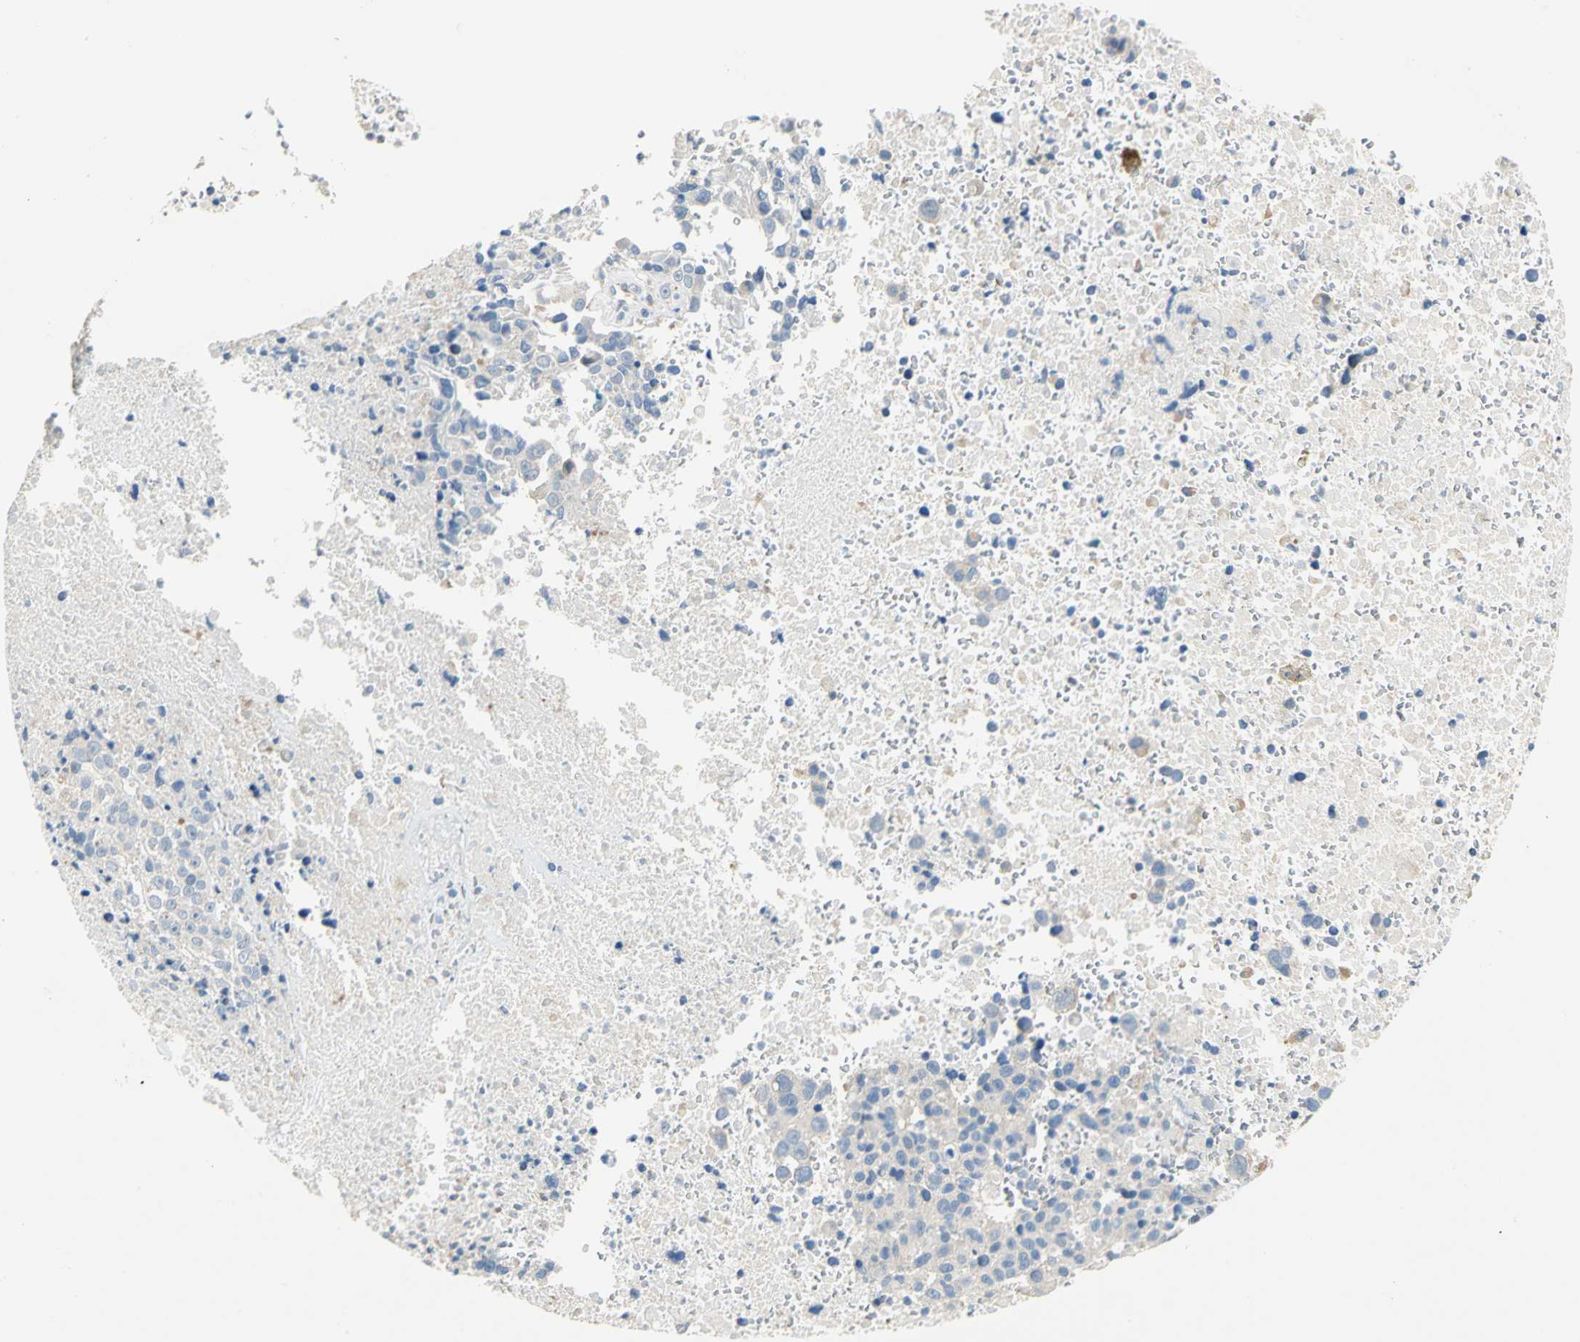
{"staining": {"intensity": "negative", "quantity": "none", "location": "none"}, "tissue": "melanoma", "cell_type": "Tumor cells", "image_type": "cancer", "snomed": [{"axis": "morphology", "description": "Malignant melanoma, Metastatic site"}, {"axis": "topography", "description": "Cerebral cortex"}], "caption": "Tumor cells show no significant protein positivity in malignant melanoma (metastatic site).", "gene": "RASD2", "patient": {"sex": "female", "age": 52}}